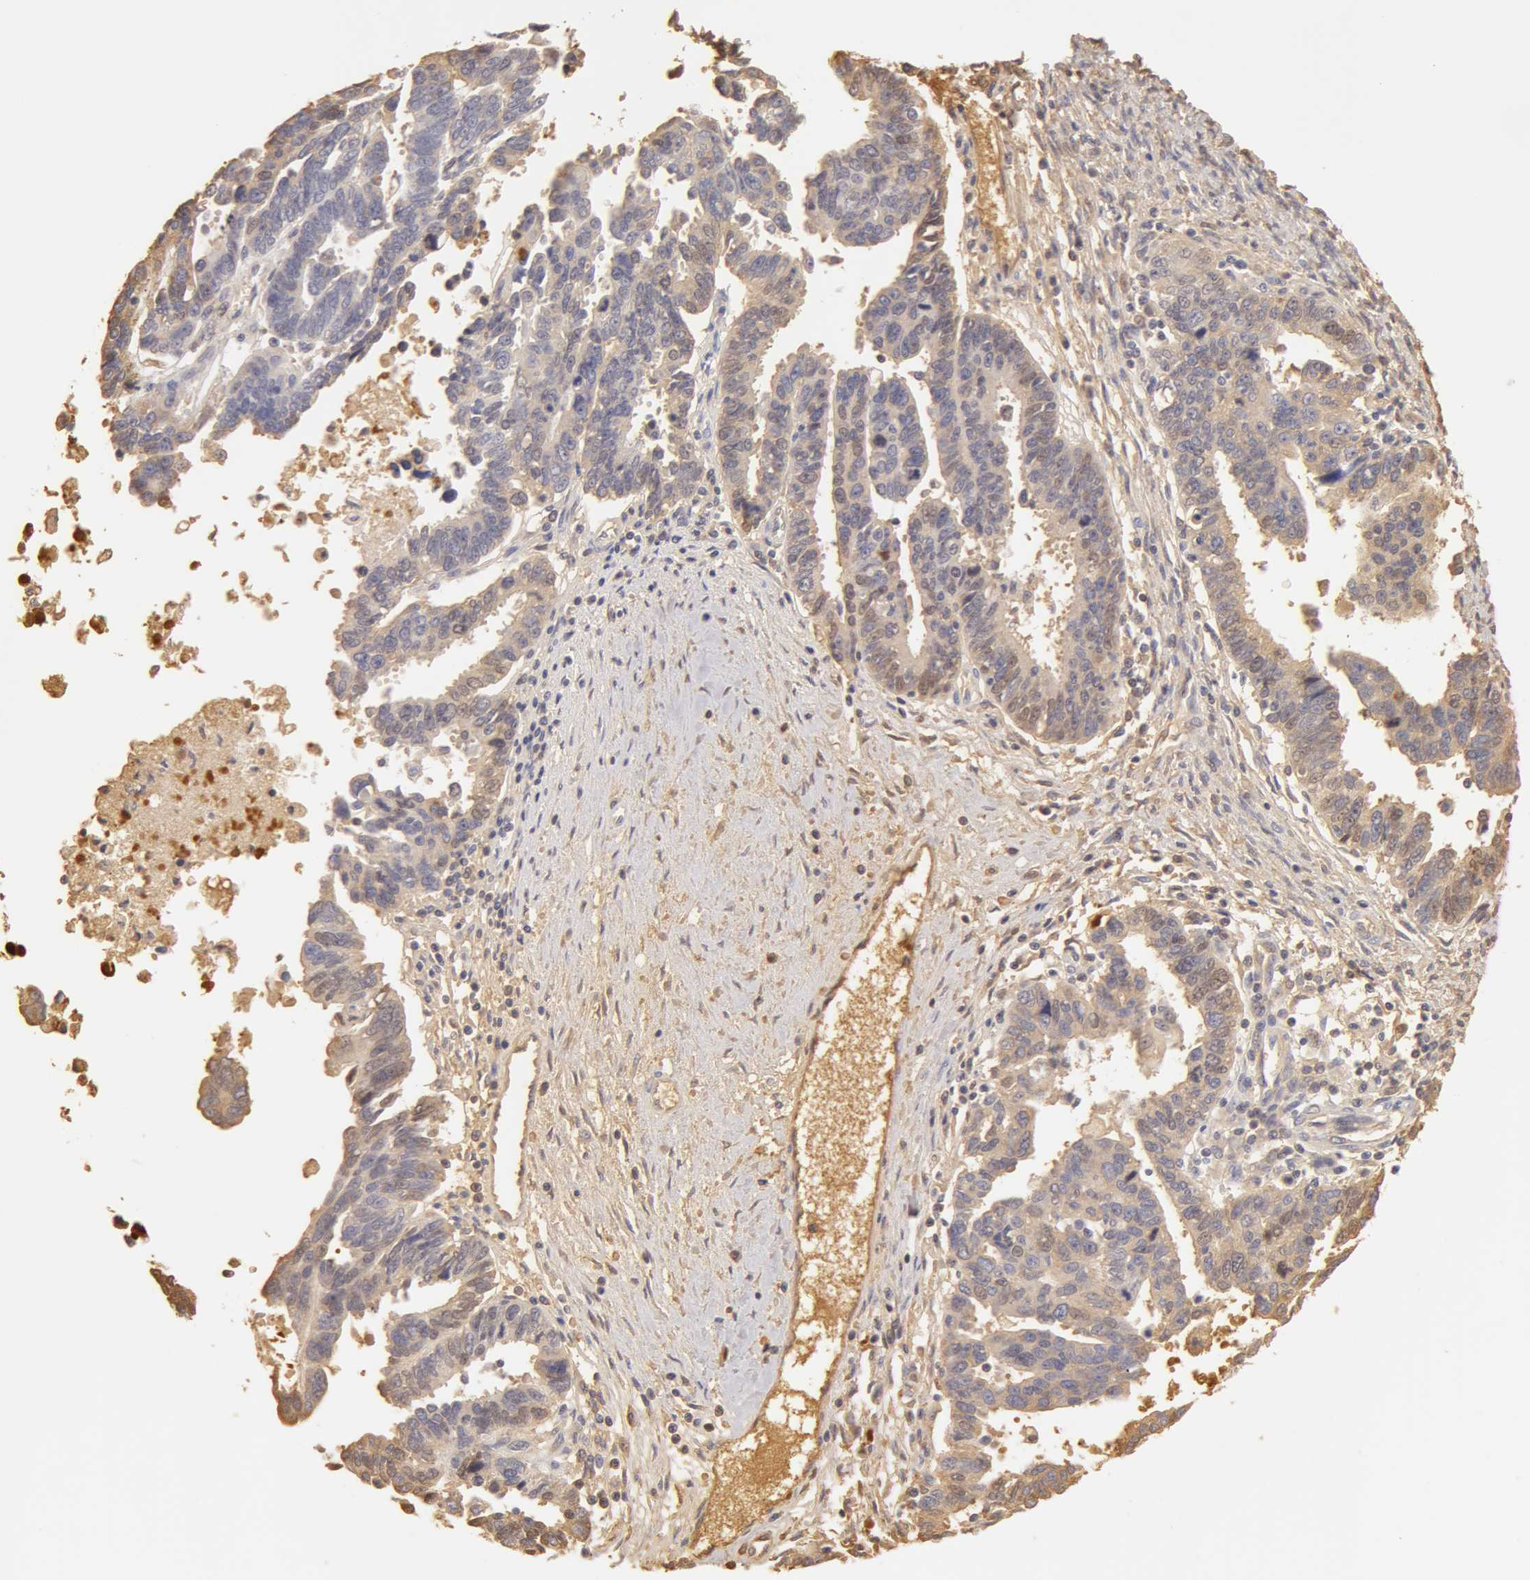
{"staining": {"intensity": "weak", "quantity": ">75%", "location": "cytoplasmic/membranous"}, "tissue": "ovarian cancer", "cell_type": "Tumor cells", "image_type": "cancer", "snomed": [{"axis": "morphology", "description": "Carcinoma, endometroid"}, {"axis": "morphology", "description": "Cystadenocarcinoma, serous, NOS"}, {"axis": "topography", "description": "Ovary"}], "caption": "About >75% of tumor cells in human endometroid carcinoma (ovarian) exhibit weak cytoplasmic/membranous protein staining as visualized by brown immunohistochemical staining.", "gene": "TF", "patient": {"sex": "female", "age": 45}}